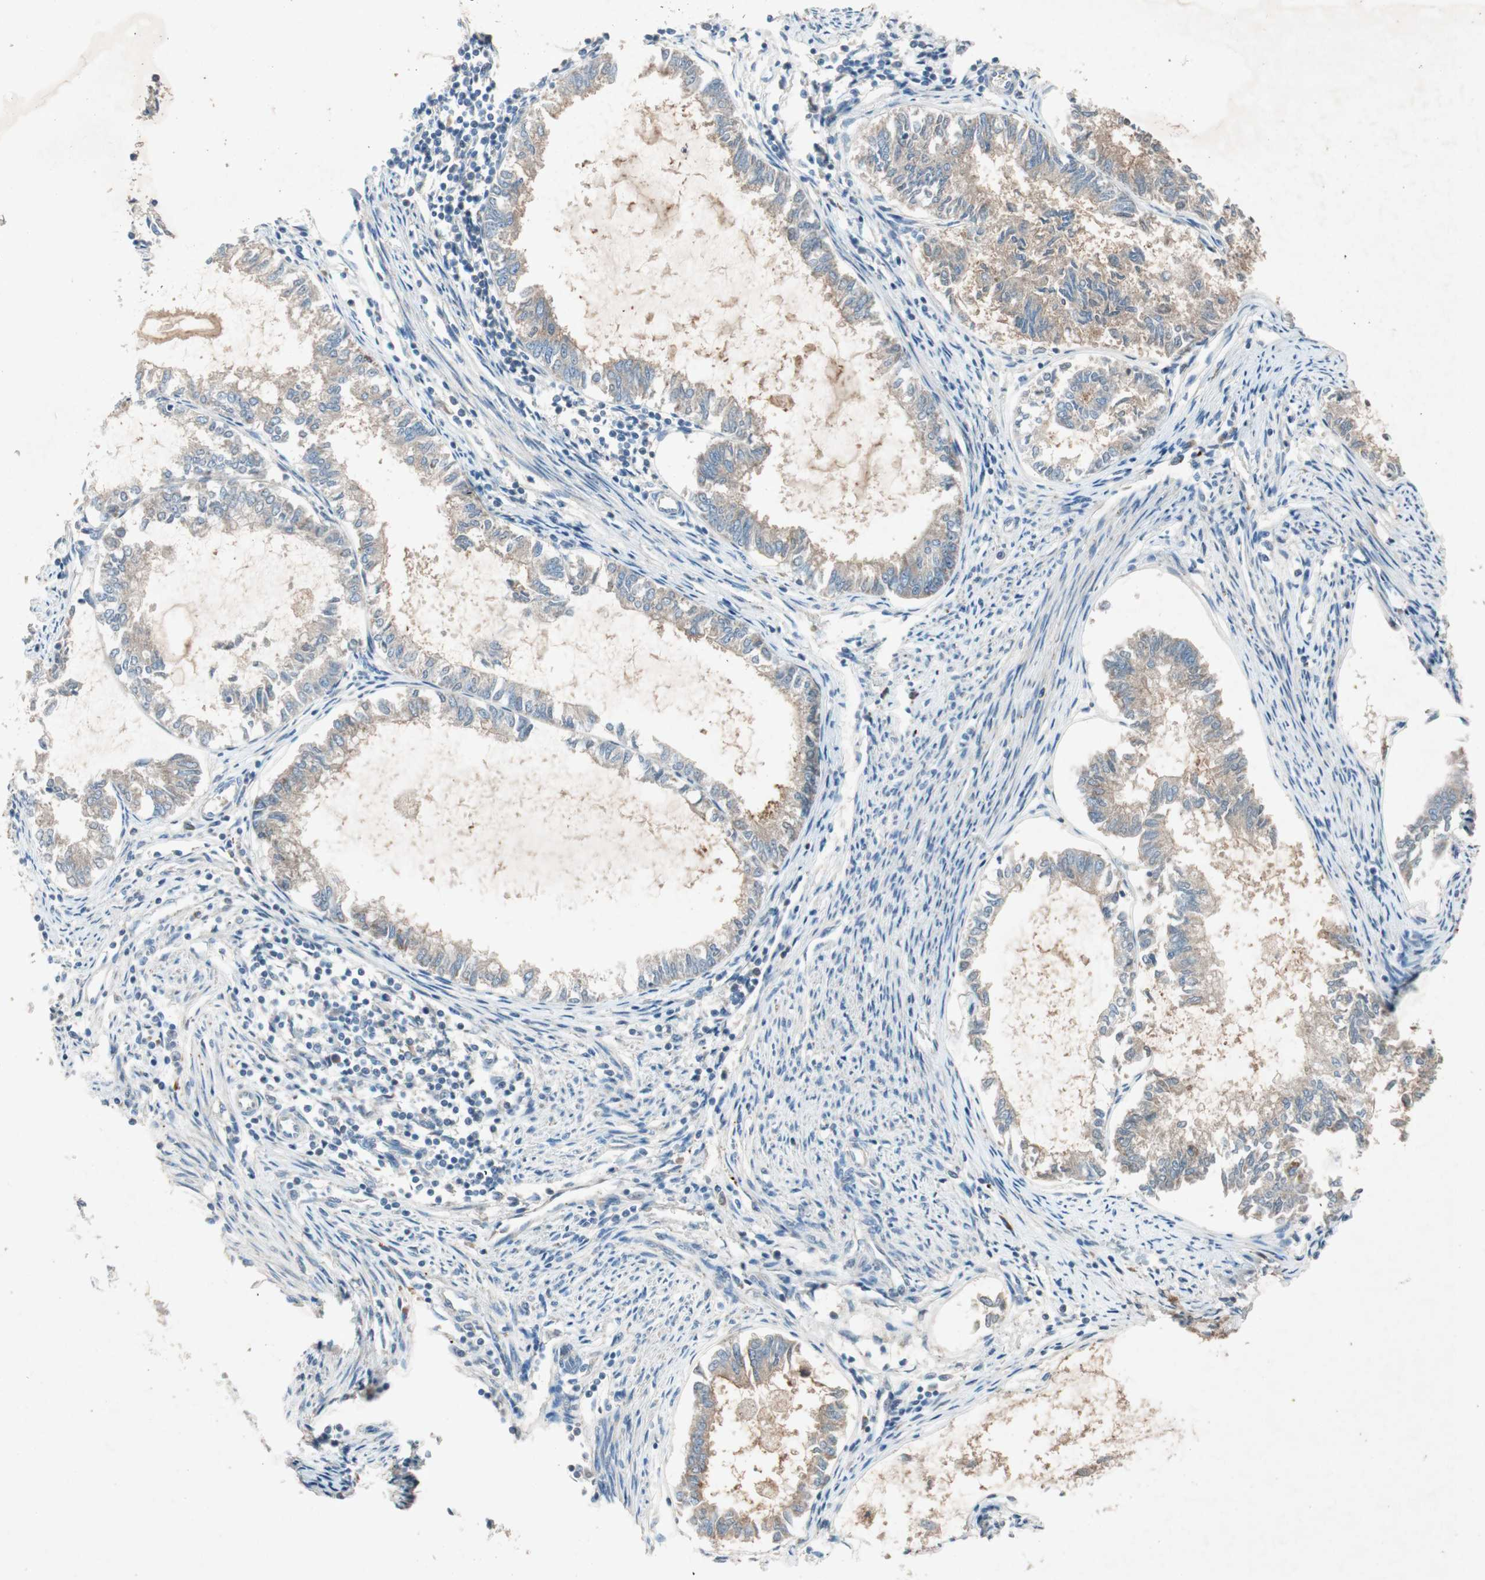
{"staining": {"intensity": "weak", "quantity": ">75%", "location": "cytoplasmic/membranous"}, "tissue": "endometrial cancer", "cell_type": "Tumor cells", "image_type": "cancer", "snomed": [{"axis": "morphology", "description": "Adenocarcinoma, NOS"}, {"axis": "topography", "description": "Endometrium"}], "caption": "Immunohistochemistry (IHC) image of adenocarcinoma (endometrial) stained for a protein (brown), which reveals low levels of weak cytoplasmic/membranous positivity in approximately >75% of tumor cells.", "gene": "APOO", "patient": {"sex": "female", "age": 86}}